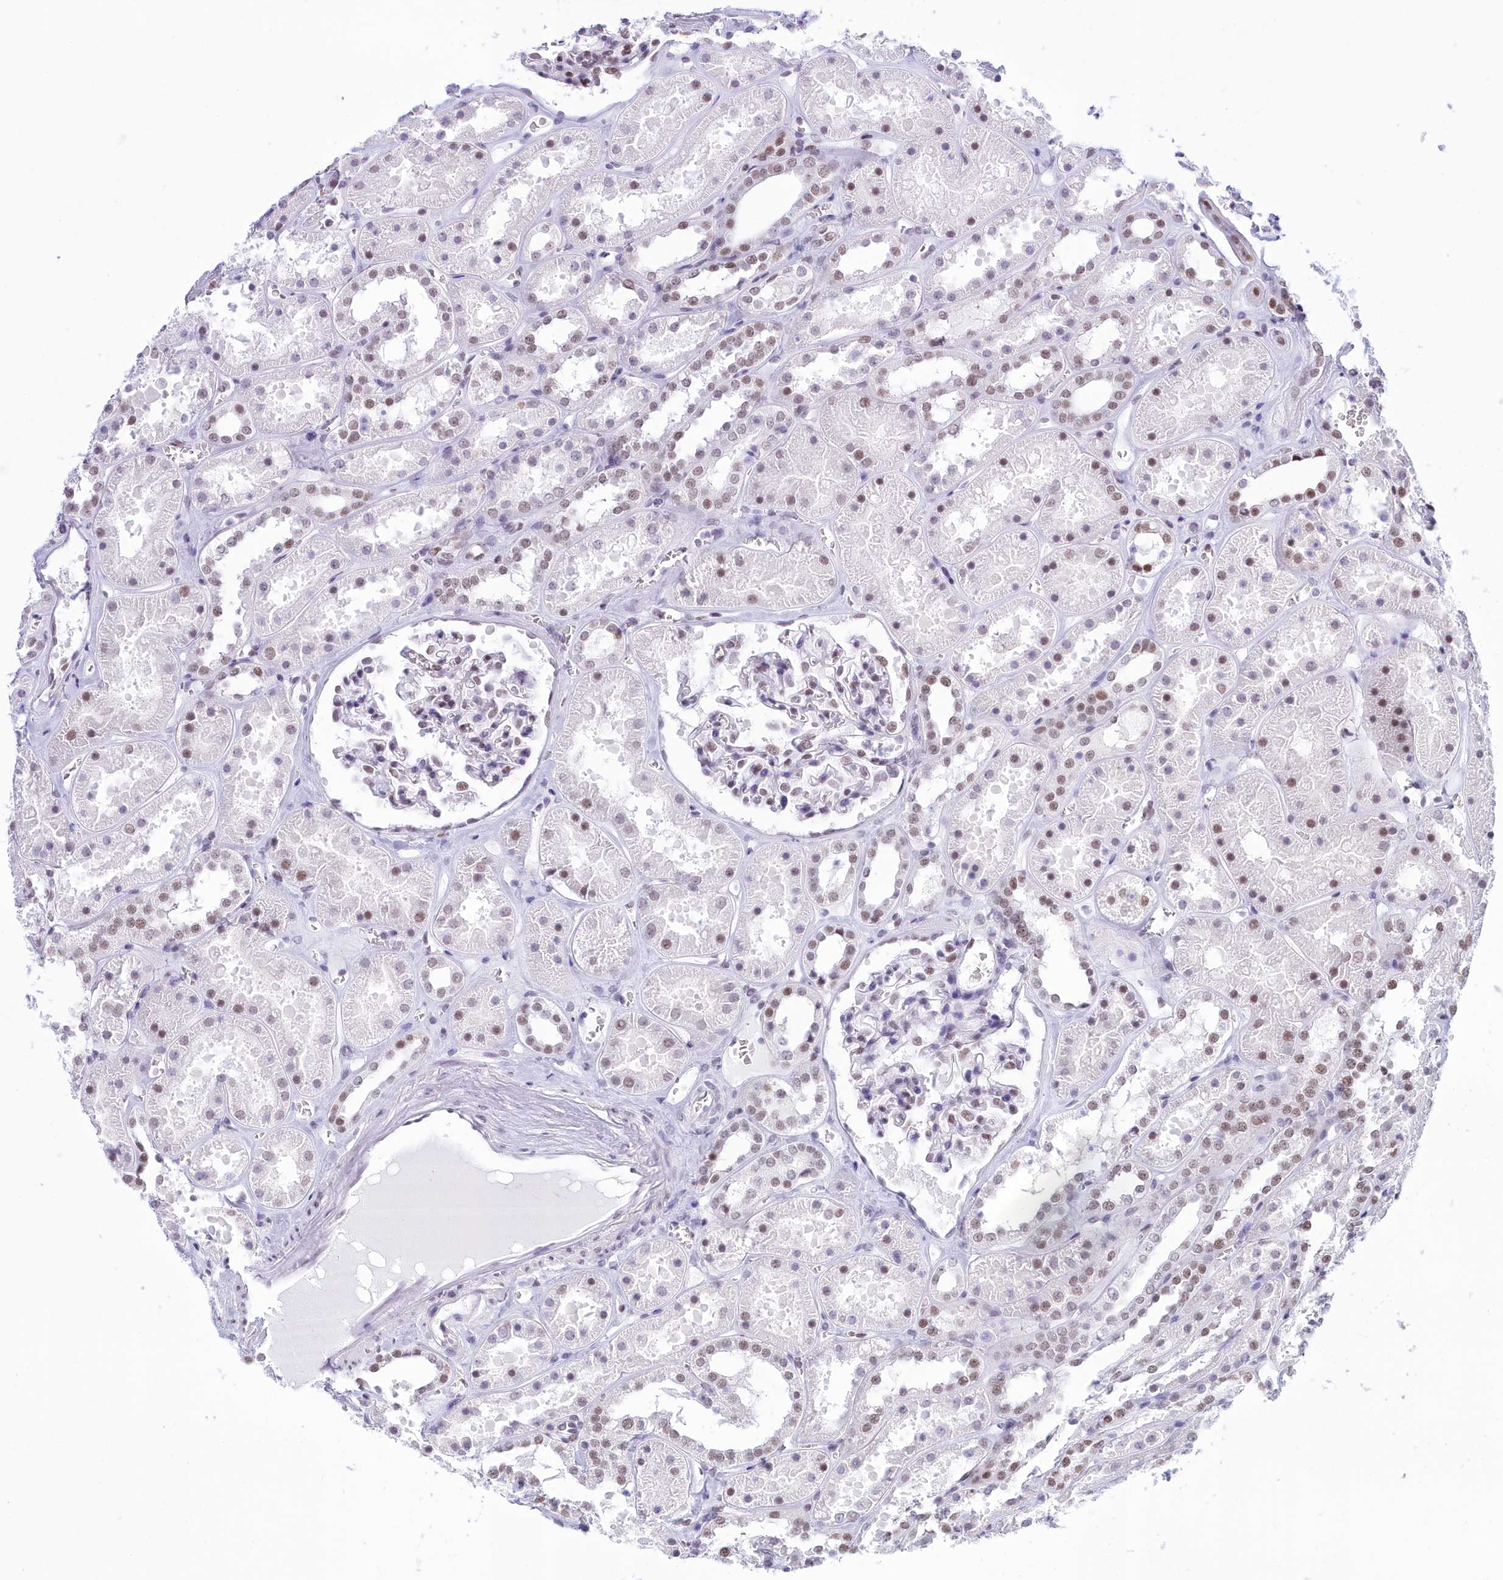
{"staining": {"intensity": "moderate", "quantity": "25%-75%", "location": "nuclear"}, "tissue": "kidney", "cell_type": "Cells in glomeruli", "image_type": "normal", "snomed": [{"axis": "morphology", "description": "Normal tissue, NOS"}, {"axis": "topography", "description": "Kidney"}], "caption": "Immunohistochemical staining of normal kidney shows medium levels of moderate nuclear expression in about 25%-75% of cells in glomeruli.", "gene": "CDC26", "patient": {"sex": "female", "age": 41}}